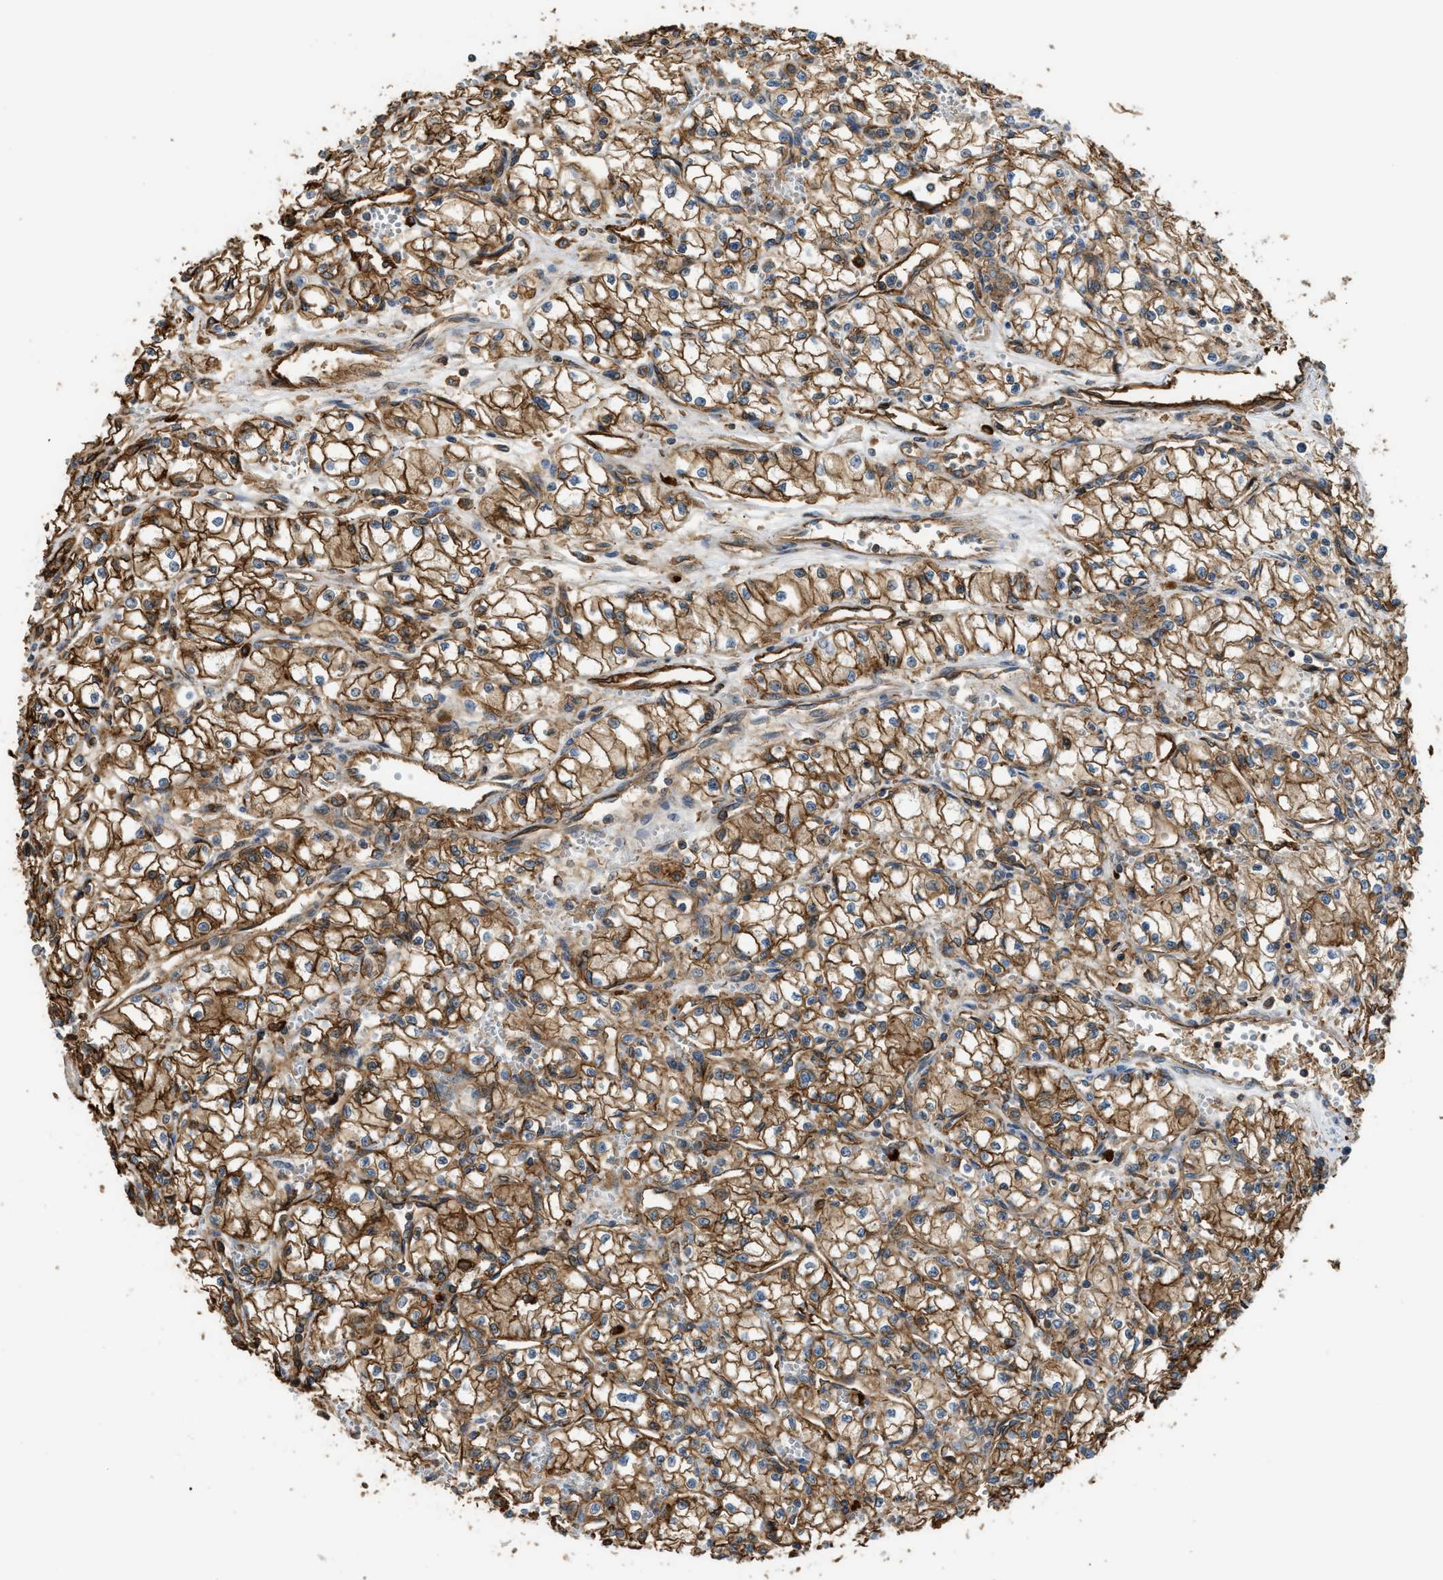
{"staining": {"intensity": "strong", "quantity": ">75%", "location": "cytoplasmic/membranous"}, "tissue": "renal cancer", "cell_type": "Tumor cells", "image_type": "cancer", "snomed": [{"axis": "morphology", "description": "Normal tissue, NOS"}, {"axis": "morphology", "description": "Adenocarcinoma, NOS"}, {"axis": "topography", "description": "Kidney"}], "caption": "Human renal cancer (adenocarcinoma) stained for a protein (brown) shows strong cytoplasmic/membranous positive staining in approximately >75% of tumor cells.", "gene": "DDHD2", "patient": {"sex": "male", "age": 59}}